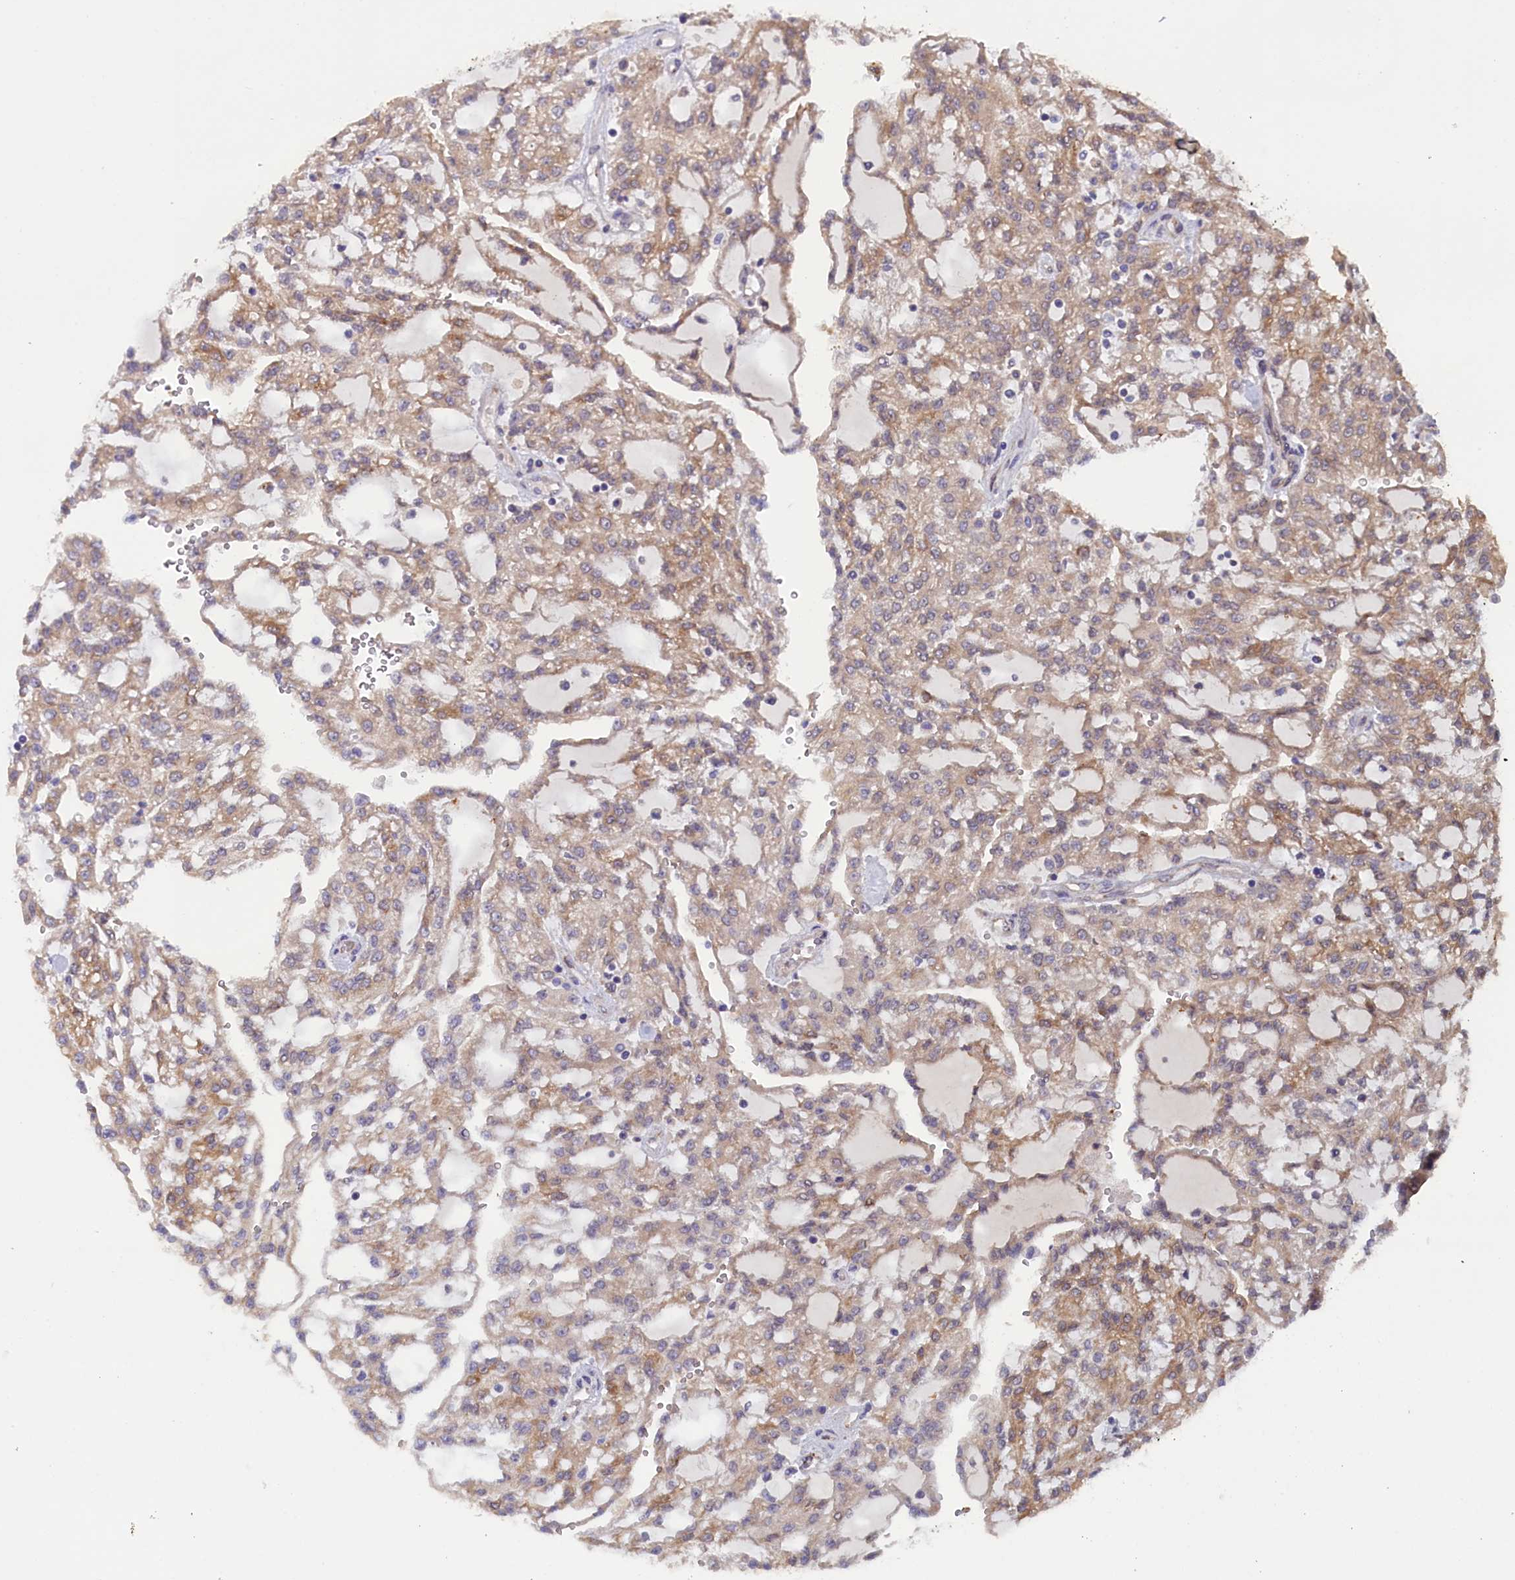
{"staining": {"intensity": "weak", "quantity": "25%-75%", "location": "cytoplasmic/membranous"}, "tissue": "renal cancer", "cell_type": "Tumor cells", "image_type": "cancer", "snomed": [{"axis": "morphology", "description": "Adenocarcinoma, NOS"}, {"axis": "topography", "description": "Kidney"}], "caption": "Renal adenocarcinoma stained with a brown dye exhibits weak cytoplasmic/membranous positive positivity in about 25%-75% of tumor cells.", "gene": "JPT2", "patient": {"sex": "male", "age": 63}}